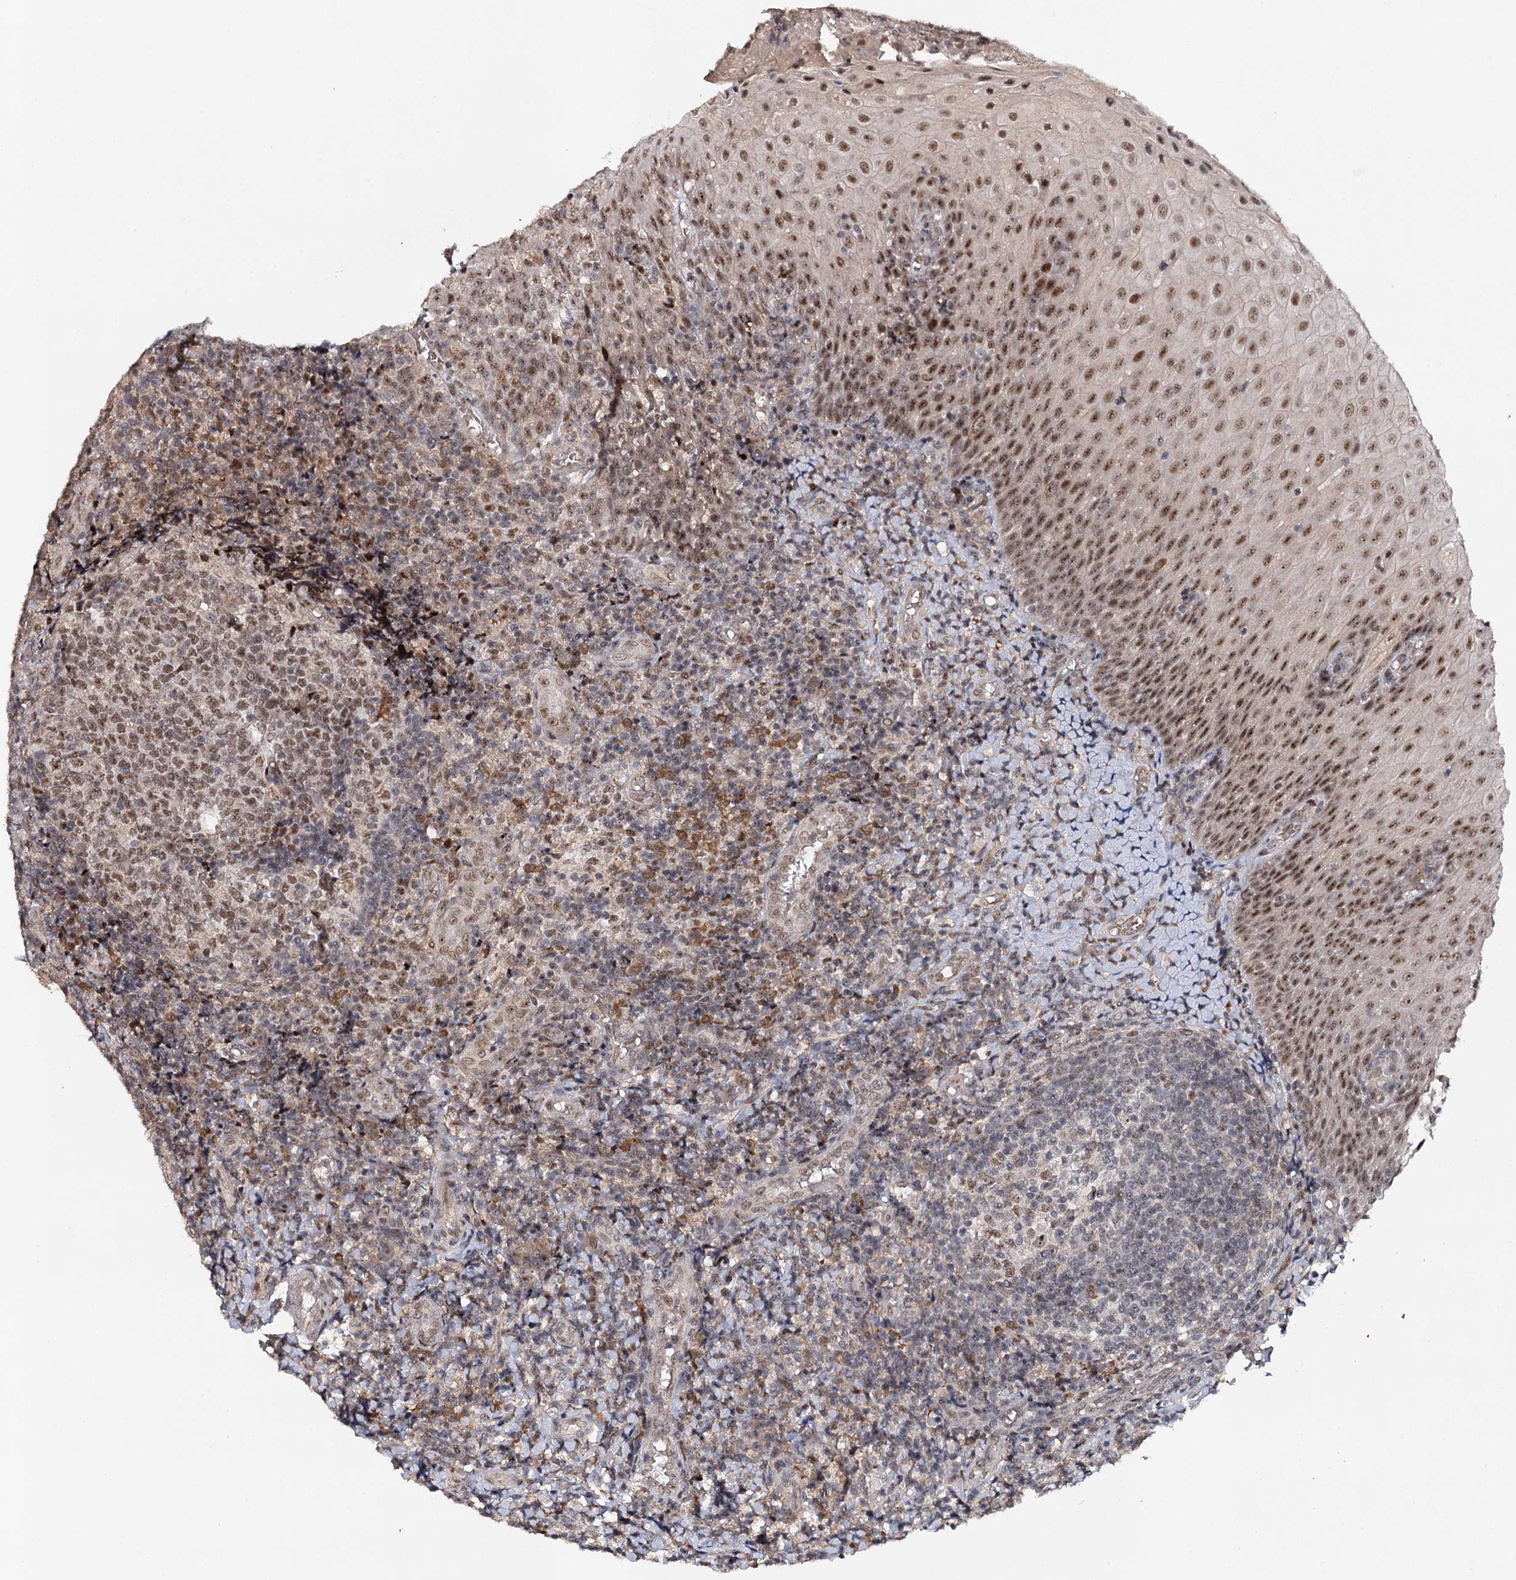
{"staining": {"intensity": "moderate", "quantity": ">75%", "location": "nuclear"}, "tissue": "tonsil", "cell_type": "Germinal center cells", "image_type": "normal", "snomed": [{"axis": "morphology", "description": "Normal tissue, NOS"}, {"axis": "topography", "description": "Tonsil"}], "caption": "A high-resolution micrograph shows IHC staining of unremarkable tonsil, which exhibits moderate nuclear expression in approximately >75% of germinal center cells. (DAB (3,3'-diaminobenzidine) IHC with brightfield microscopy, high magnification).", "gene": "BUD13", "patient": {"sex": "female", "age": 19}}